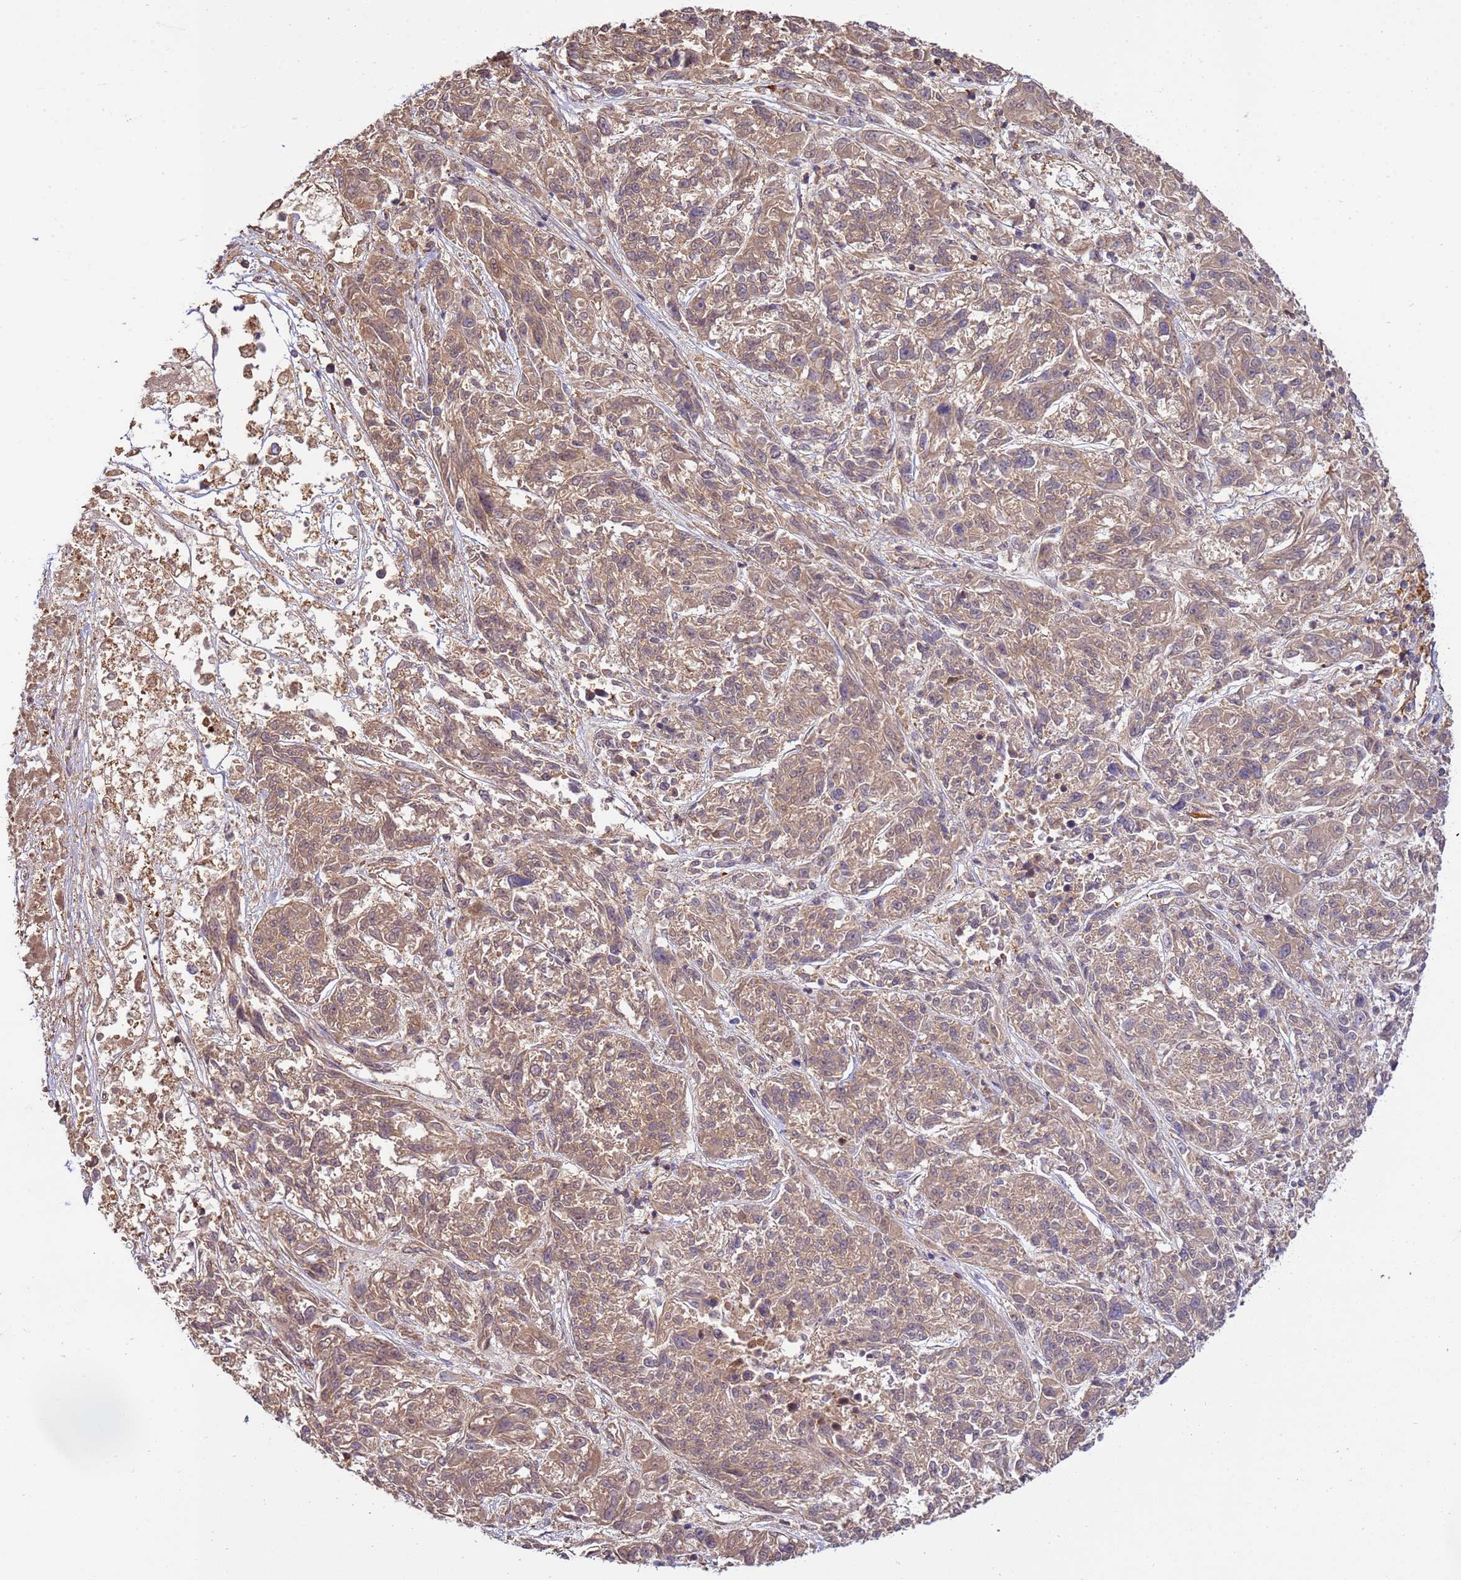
{"staining": {"intensity": "moderate", "quantity": ">75%", "location": "cytoplasmic/membranous"}, "tissue": "melanoma", "cell_type": "Tumor cells", "image_type": "cancer", "snomed": [{"axis": "morphology", "description": "Malignant melanoma, NOS"}, {"axis": "topography", "description": "Skin"}], "caption": "Malignant melanoma stained with DAB IHC exhibits medium levels of moderate cytoplasmic/membranous expression in about >75% of tumor cells. (DAB IHC with brightfield microscopy, high magnification).", "gene": "ZNF624", "patient": {"sex": "male", "age": 53}}